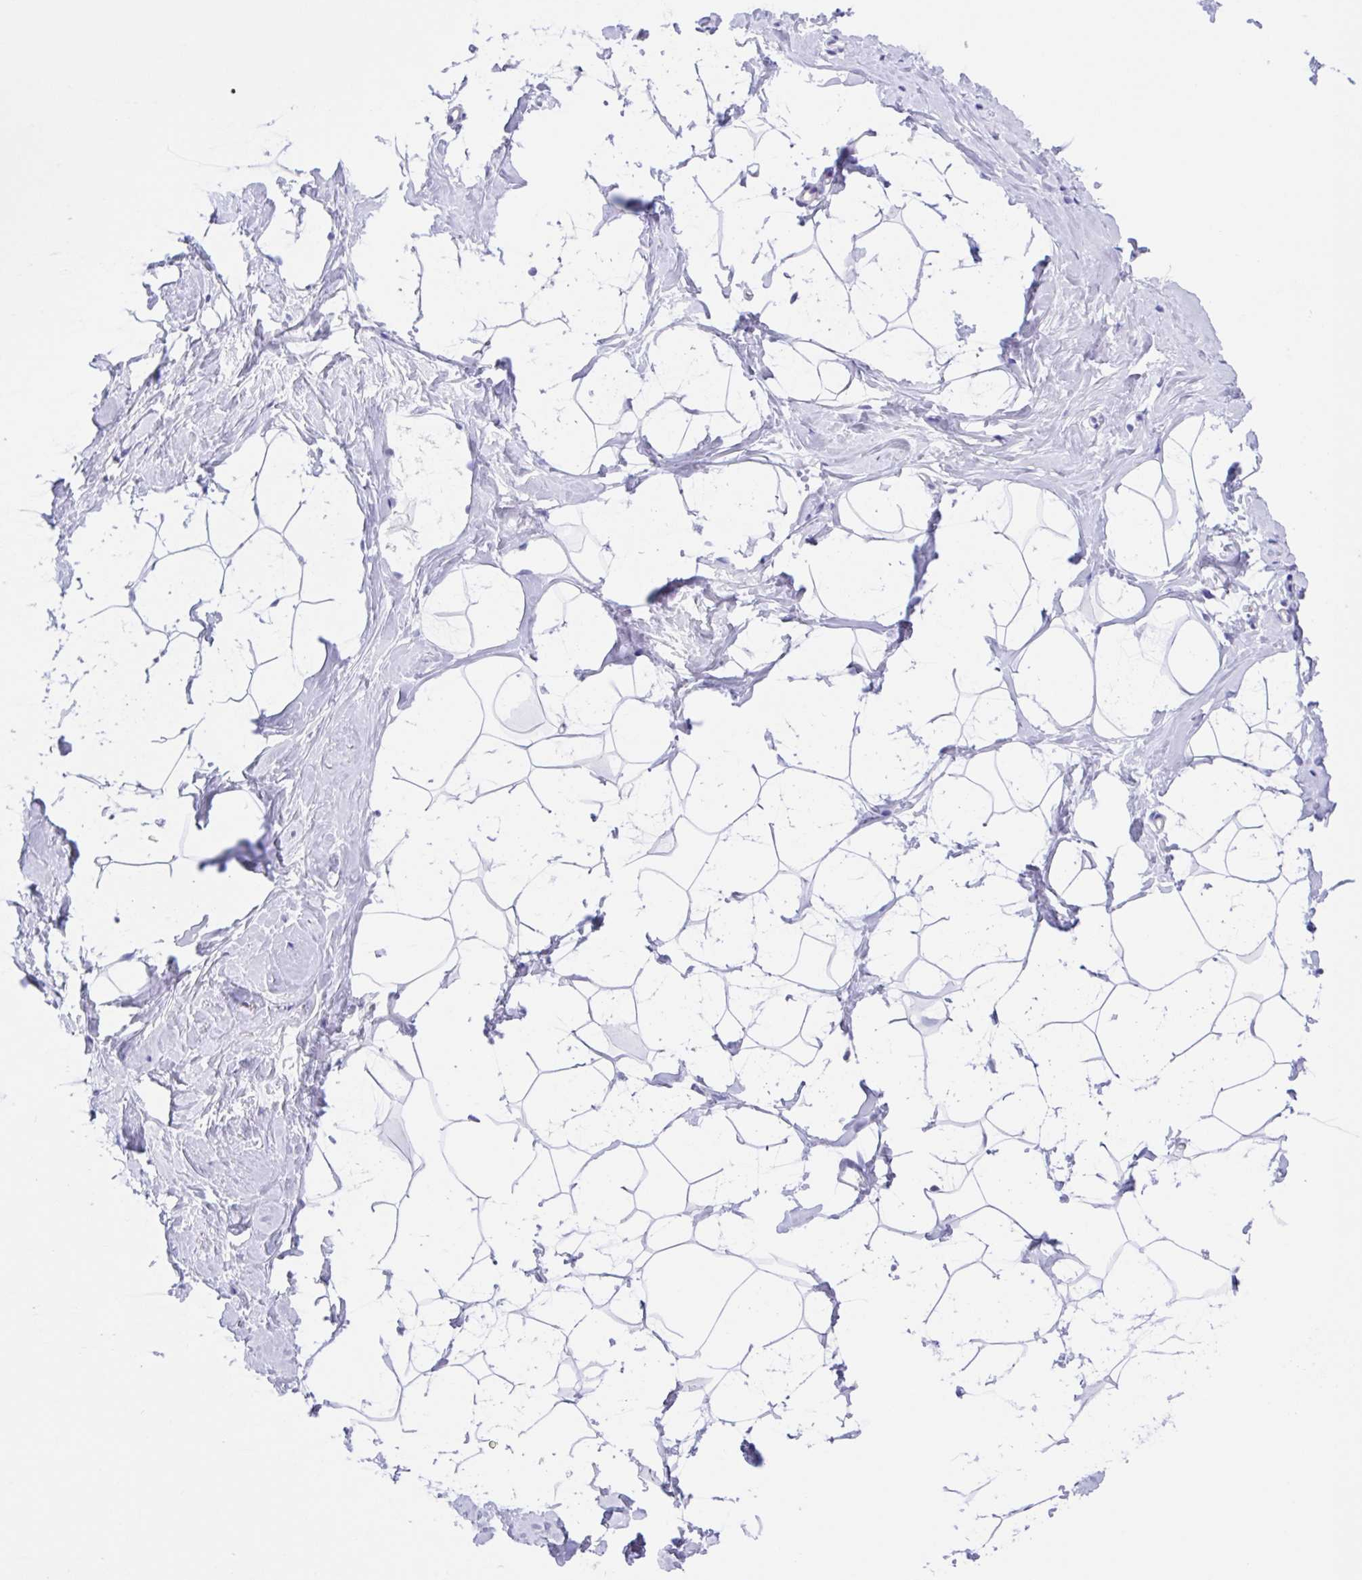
{"staining": {"intensity": "negative", "quantity": "none", "location": "none"}, "tissue": "breast", "cell_type": "Adipocytes", "image_type": "normal", "snomed": [{"axis": "morphology", "description": "Normal tissue, NOS"}, {"axis": "topography", "description": "Breast"}], "caption": "The IHC photomicrograph has no significant positivity in adipocytes of breast. (DAB (3,3'-diaminobenzidine) immunohistochemistry with hematoxylin counter stain).", "gene": "SCG3", "patient": {"sex": "female", "age": 32}}